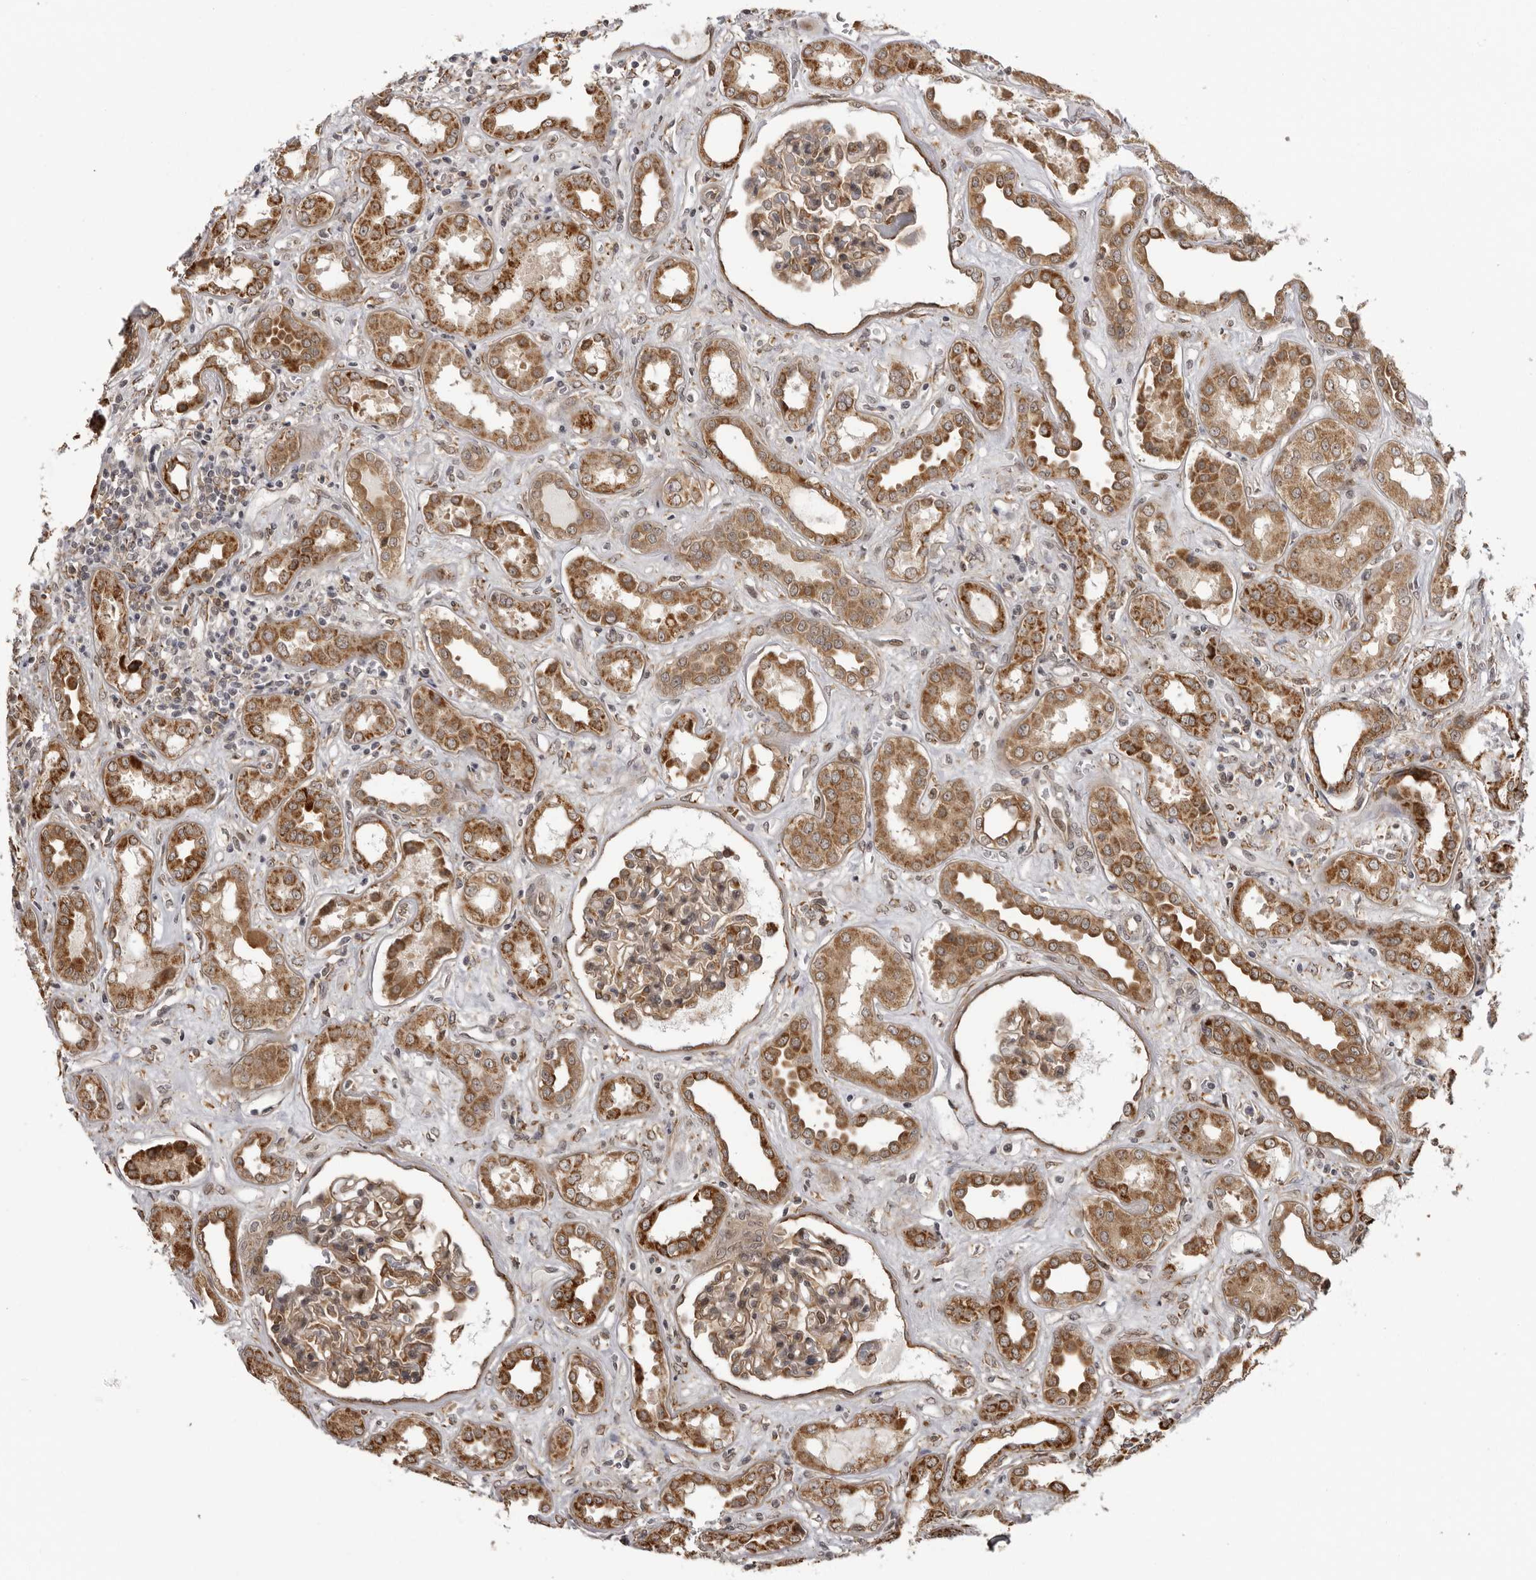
{"staining": {"intensity": "weak", "quantity": ">75%", "location": "cytoplasmic/membranous"}, "tissue": "kidney", "cell_type": "Cells in glomeruli", "image_type": "normal", "snomed": [{"axis": "morphology", "description": "Normal tissue, NOS"}, {"axis": "topography", "description": "Kidney"}], "caption": "Kidney stained with DAB (3,3'-diaminobenzidine) immunohistochemistry (IHC) shows low levels of weak cytoplasmic/membranous staining in approximately >75% of cells in glomeruli.", "gene": "DNAH14", "patient": {"sex": "male", "age": 59}}